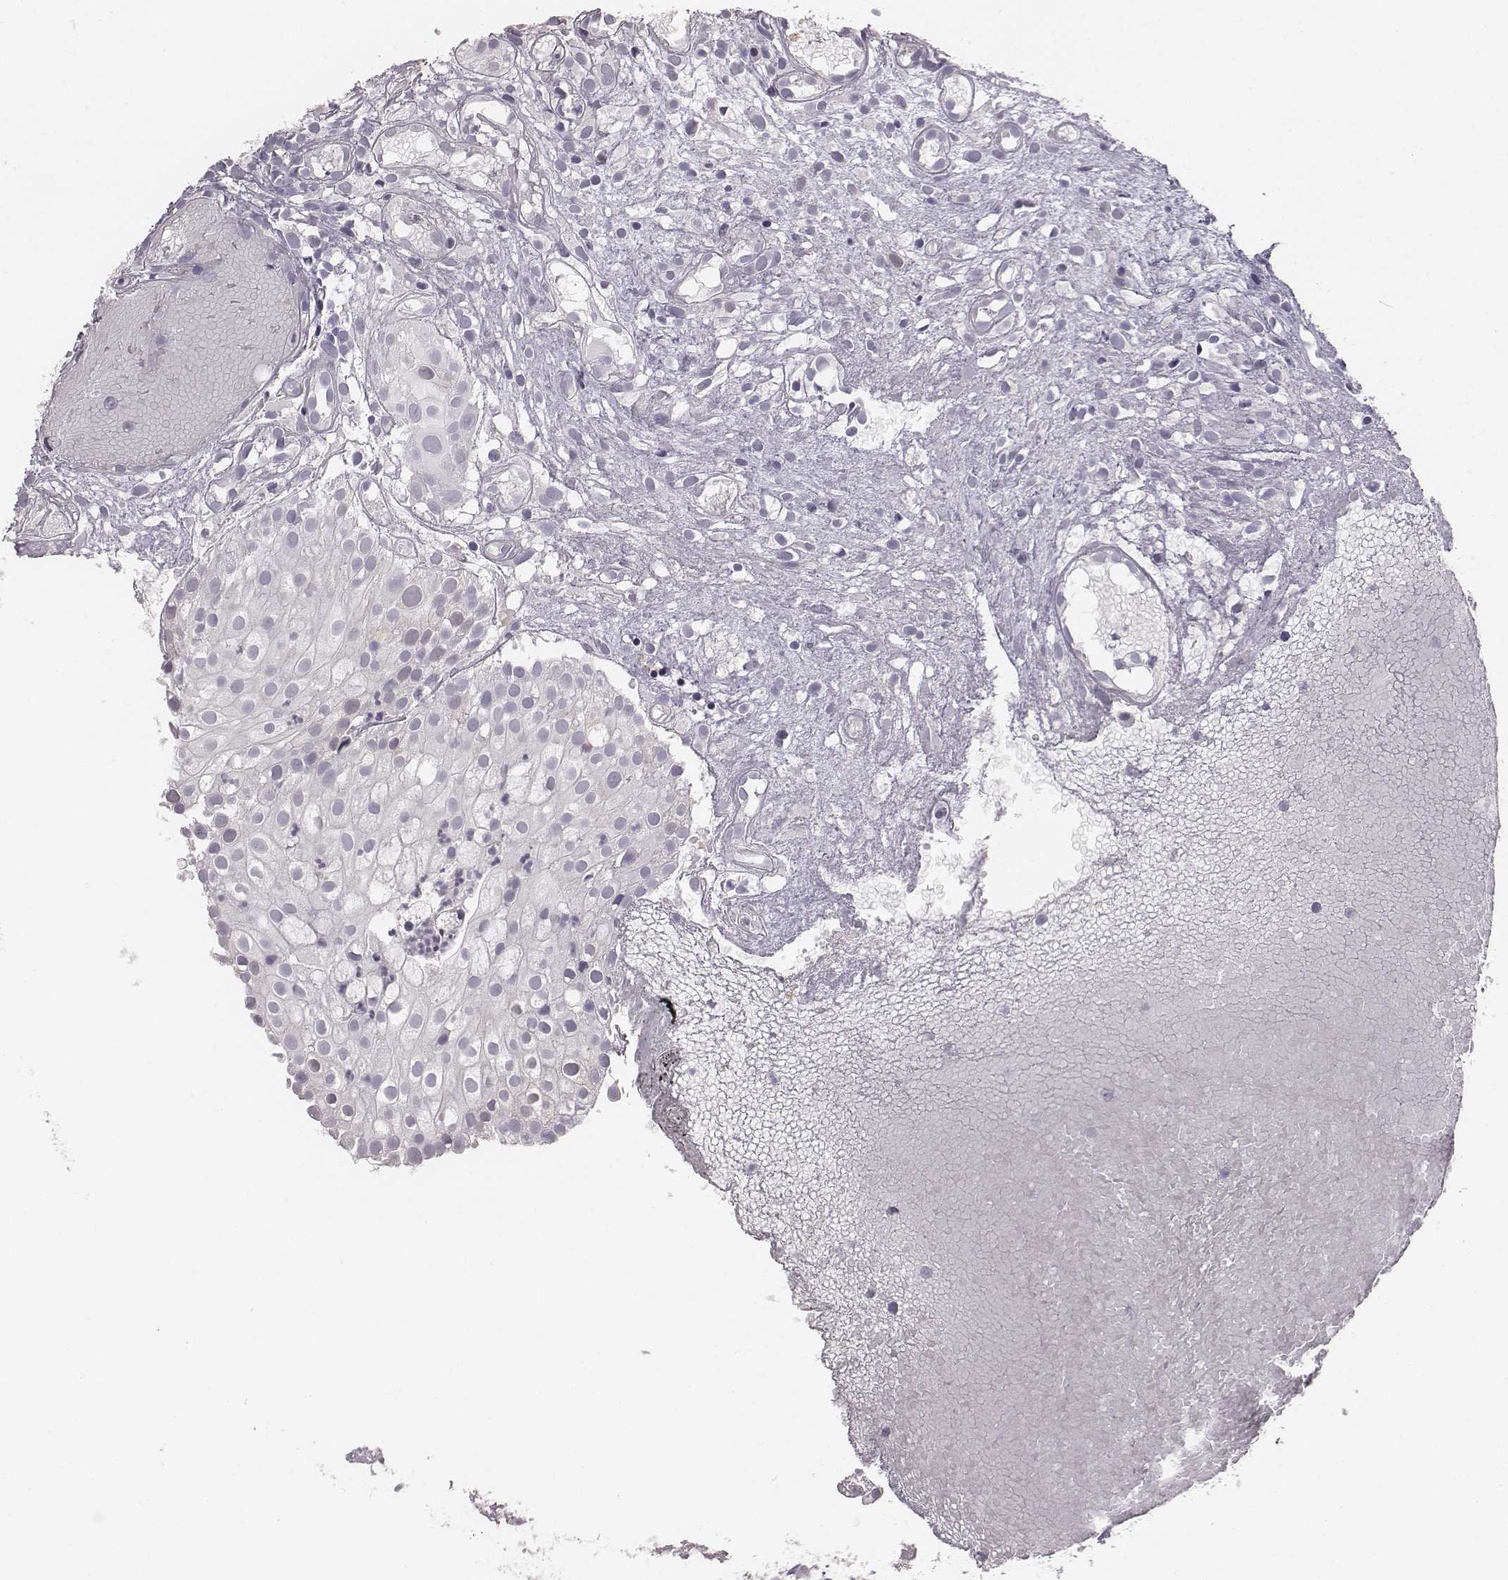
{"staining": {"intensity": "negative", "quantity": "none", "location": "none"}, "tissue": "prostate cancer", "cell_type": "Tumor cells", "image_type": "cancer", "snomed": [{"axis": "morphology", "description": "Adenocarcinoma, High grade"}, {"axis": "topography", "description": "Prostate"}], "caption": "This is an immunohistochemistry (IHC) photomicrograph of human adenocarcinoma (high-grade) (prostate). There is no expression in tumor cells.", "gene": "PBK", "patient": {"sex": "male", "age": 79}}